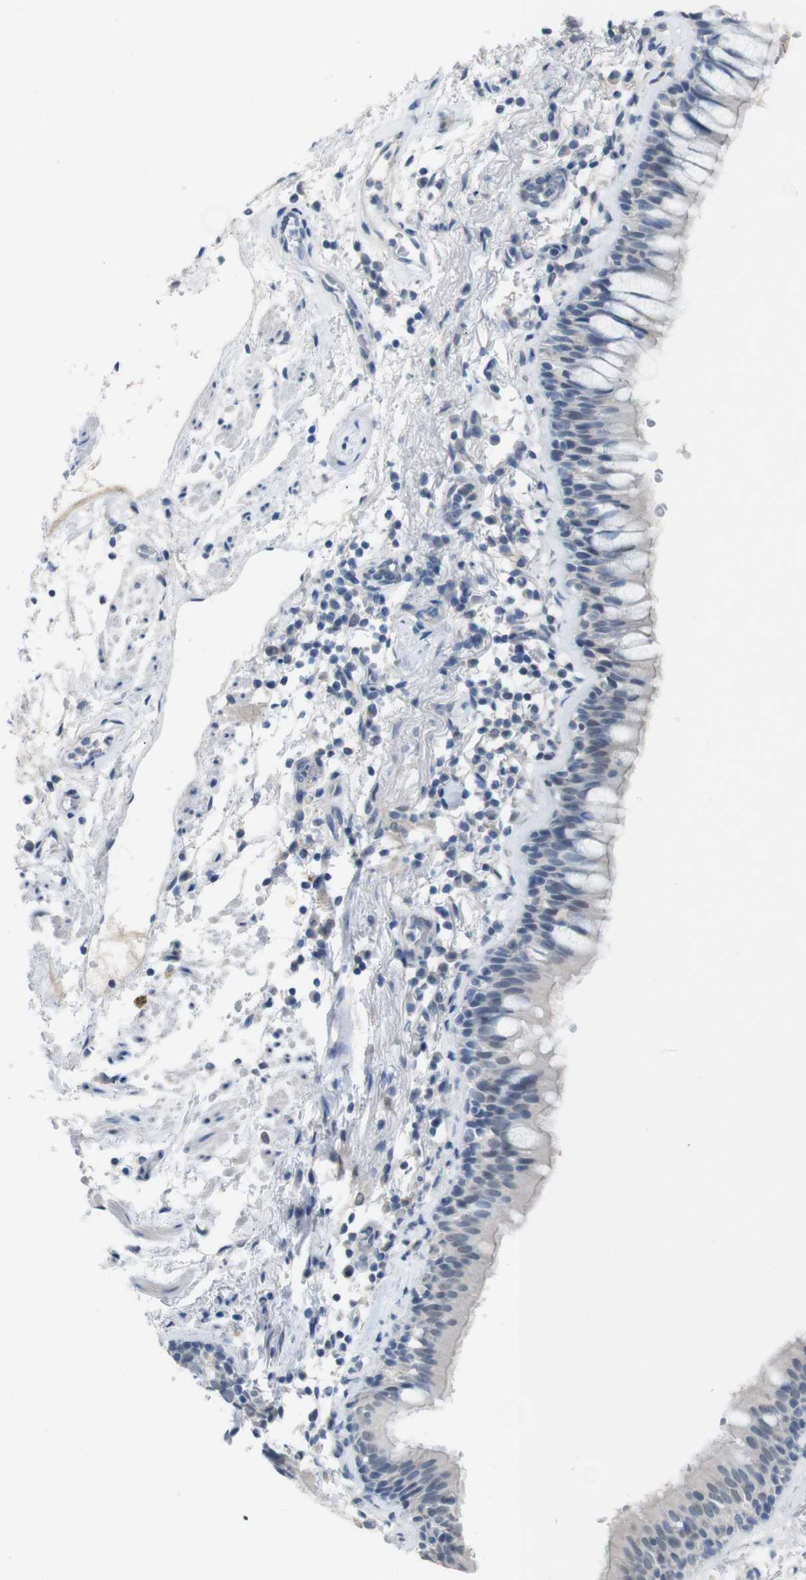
{"staining": {"intensity": "negative", "quantity": "none", "location": "none"}, "tissue": "bronchus", "cell_type": "Respiratory epithelial cells", "image_type": "normal", "snomed": [{"axis": "morphology", "description": "Normal tissue, NOS"}, {"axis": "morphology", "description": "Inflammation, NOS"}, {"axis": "topography", "description": "Cartilage tissue"}, {"axis": "topography", "description": "Bronchus"}], "caption": "Respiratory epithelial cells are negative for protein expression in normal human bronchus. Brightfield microscopy of immunohistochemistry (IHC) stained with DAB (3,3'-diaminobenzidine) (brown) and hematoxylin (blue), captured at high magnification.", "gene": "CHRM5", "patient": {"sex": "male", "age": 77}}